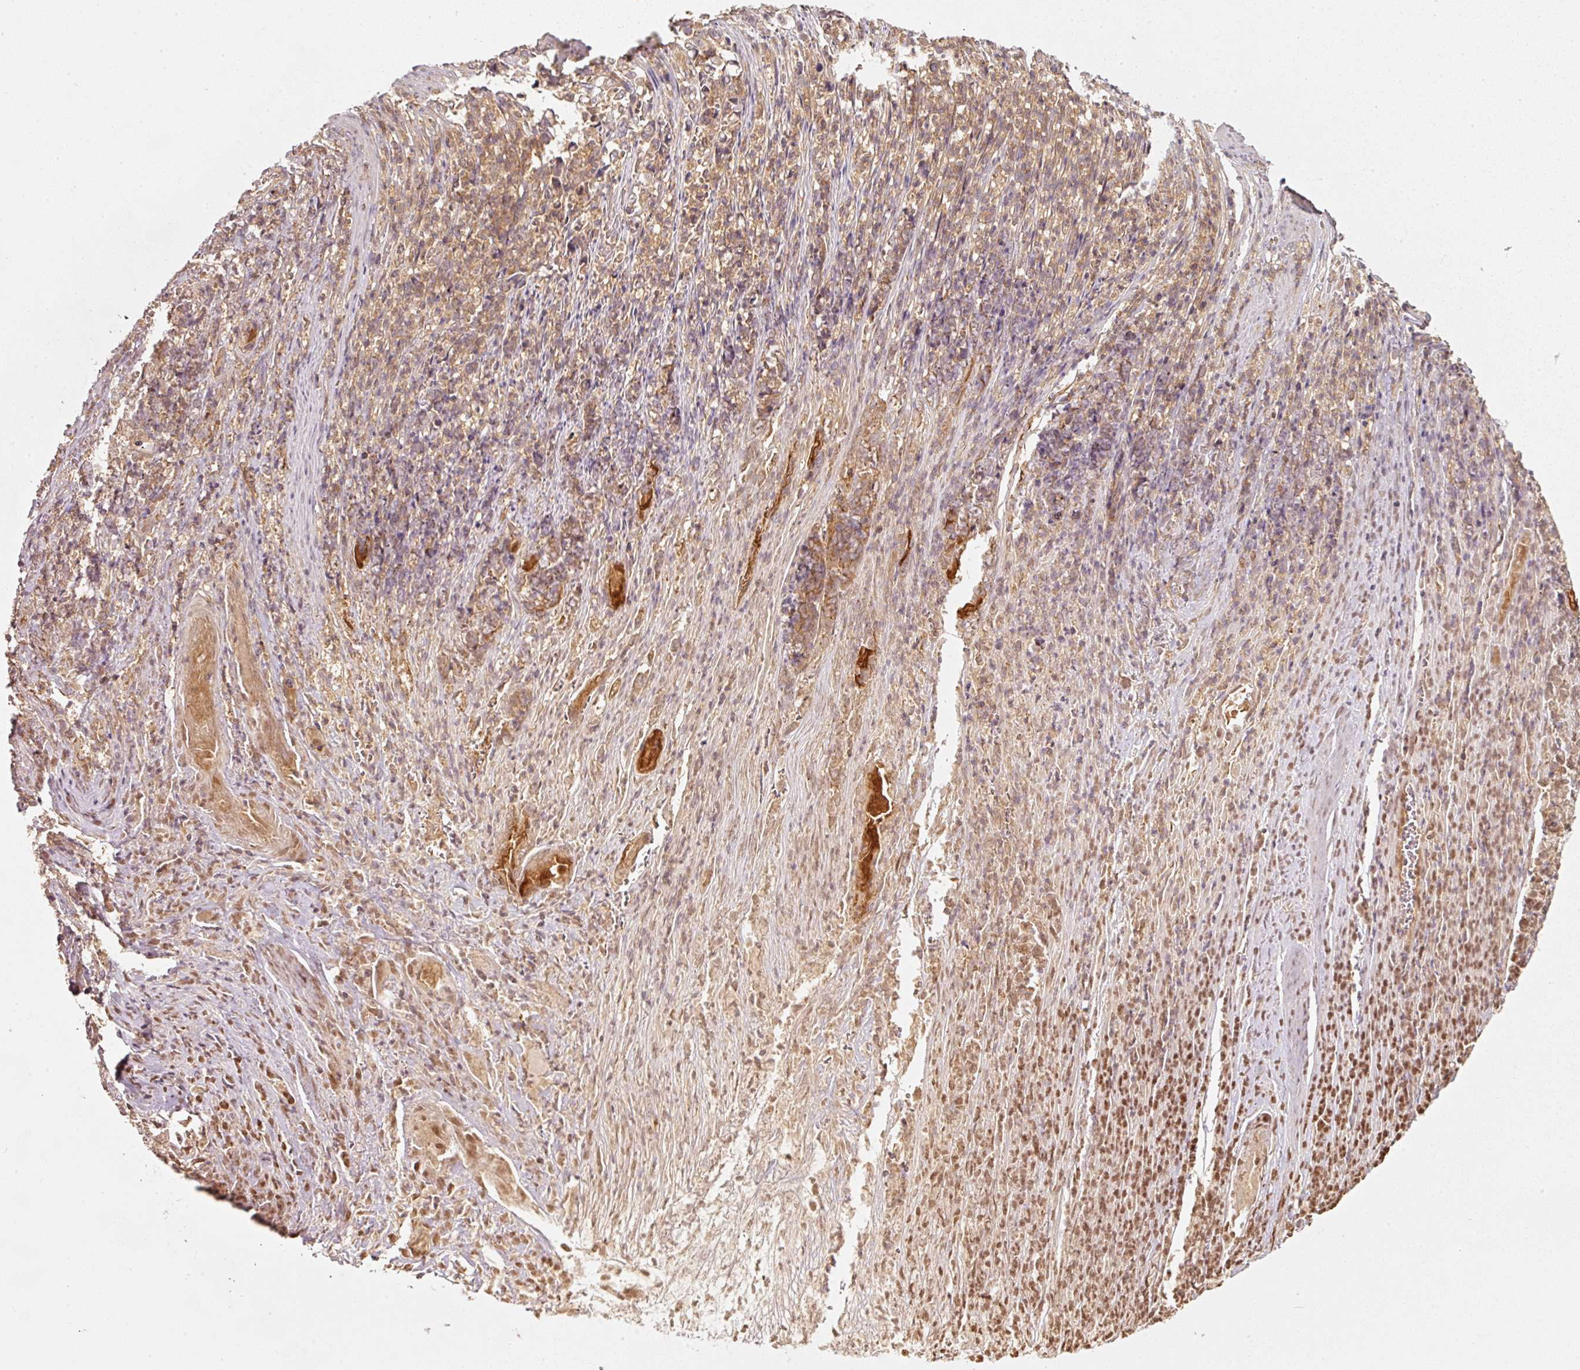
{"staining": {"intensity": "moderate", "quantity": ">75%", "location": "cytoplasmic/membranous"}, "tissue": "stomach cancer", "cell_type": "Tumor cells", "image_type": "cancer", "snomed": [{"axis": "morphology", "description": "Normal tissue, NOS"}, {"axis": "morphology", "description": "Adenocarcinoma, NOS"}, {"axis": "topography", "description": "Stomach"}], "caption": "DAB immunohistochemical staining of stomach cancer (adenocarcinoma) displays moderate cytoplasmic/membranous protein staining in approximately >75% of tumor cells.", "gene": "RRAS2", "patient": {"sex": "female", "age": 79}}